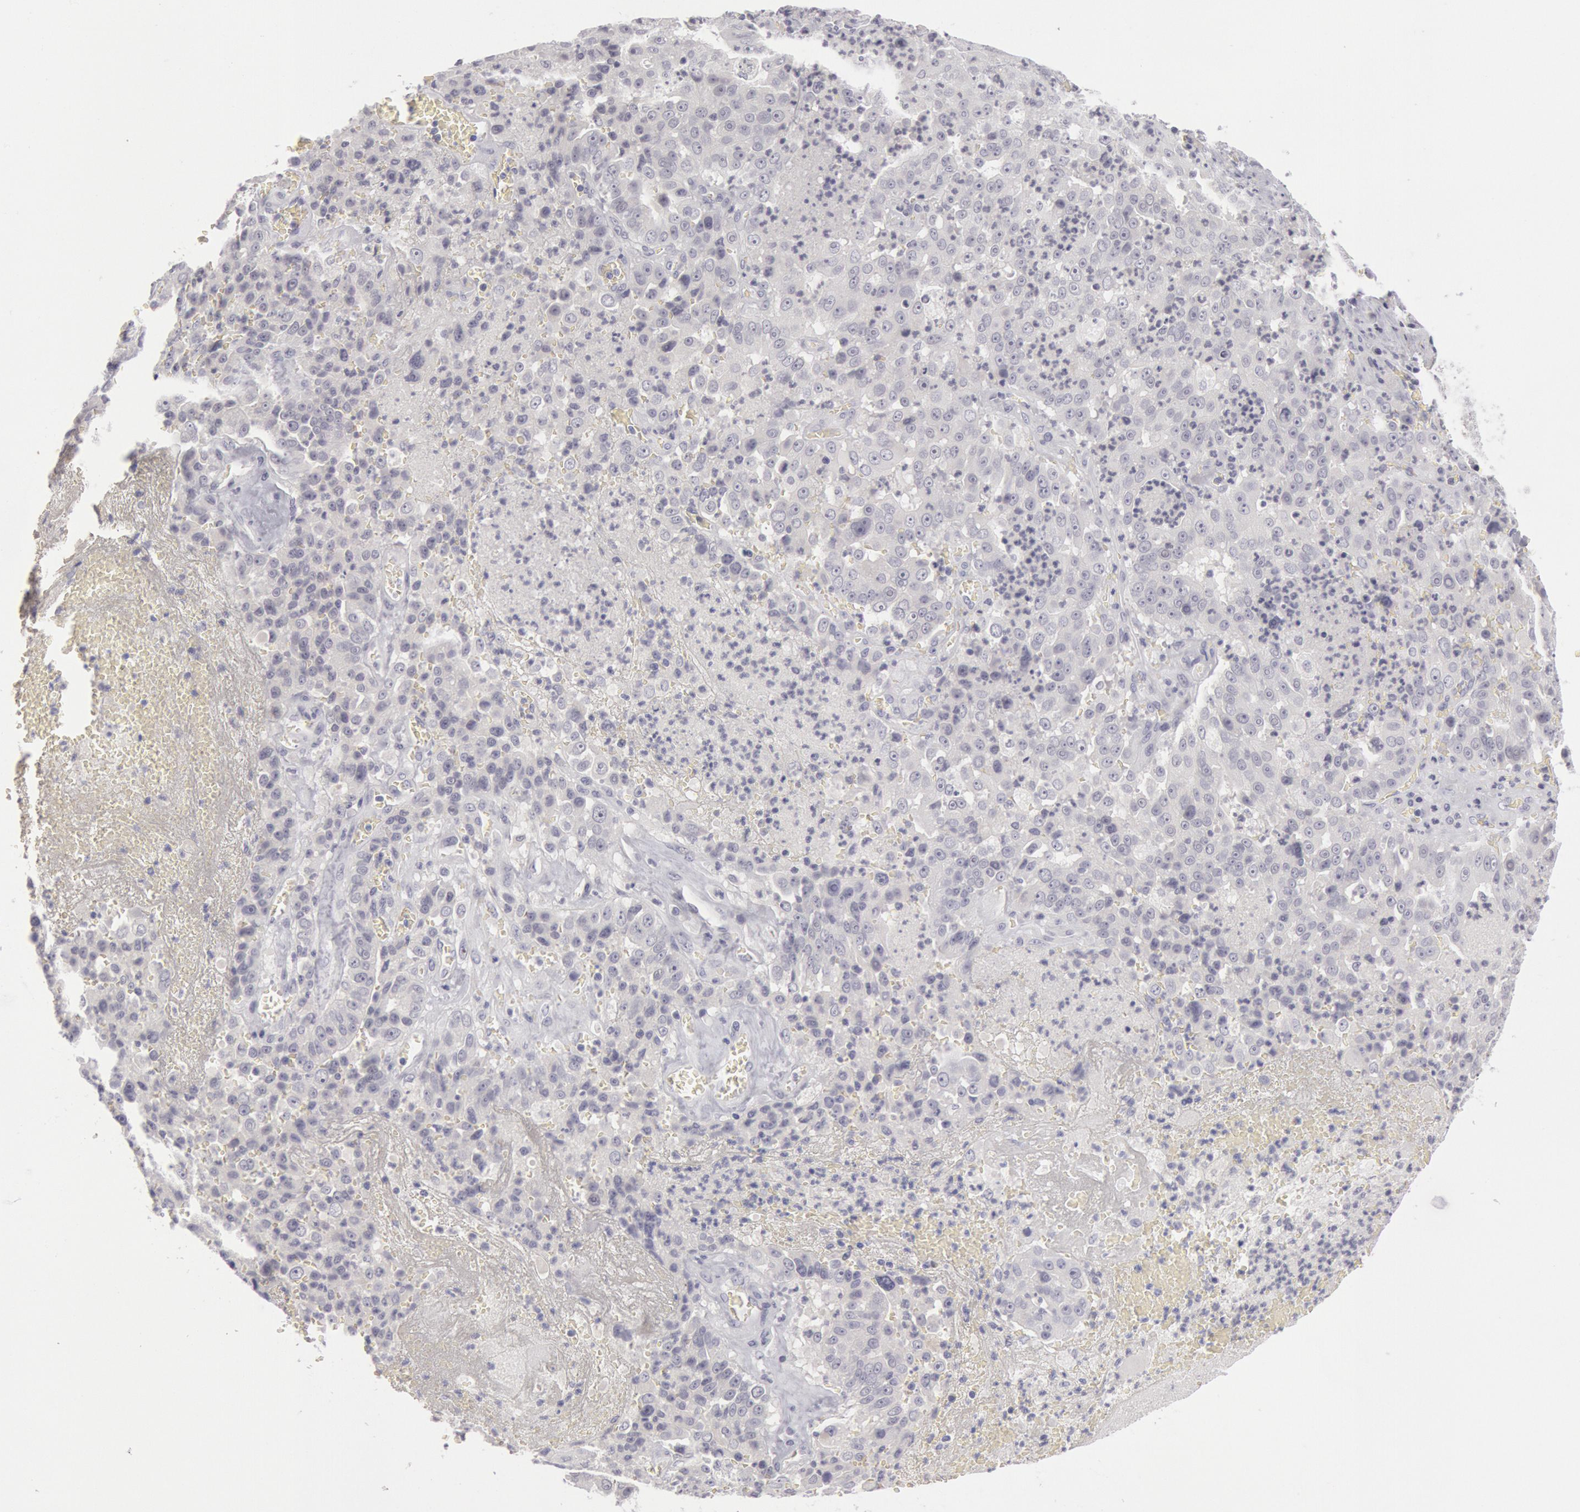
{"staining": {"intensity": "negative", "quantity": "none", "location": "none"}, "tissue": "liver cancer", "cell_type": "Tumor cells", "image_type": "cancer", "snomed": [{"axis": "morphology", "description": "Cholangiocarcinoma"}, {"axis": "topography", "description": "Liver"}], "caption": "Tumor cells show no significant protein positivity in liver cancer (cholangiocarcinoma). (DAB immunohistochemistry (IHC), high magnification).", "gene": "KRT16", "patient": {"sex": "female", "age": 79}}